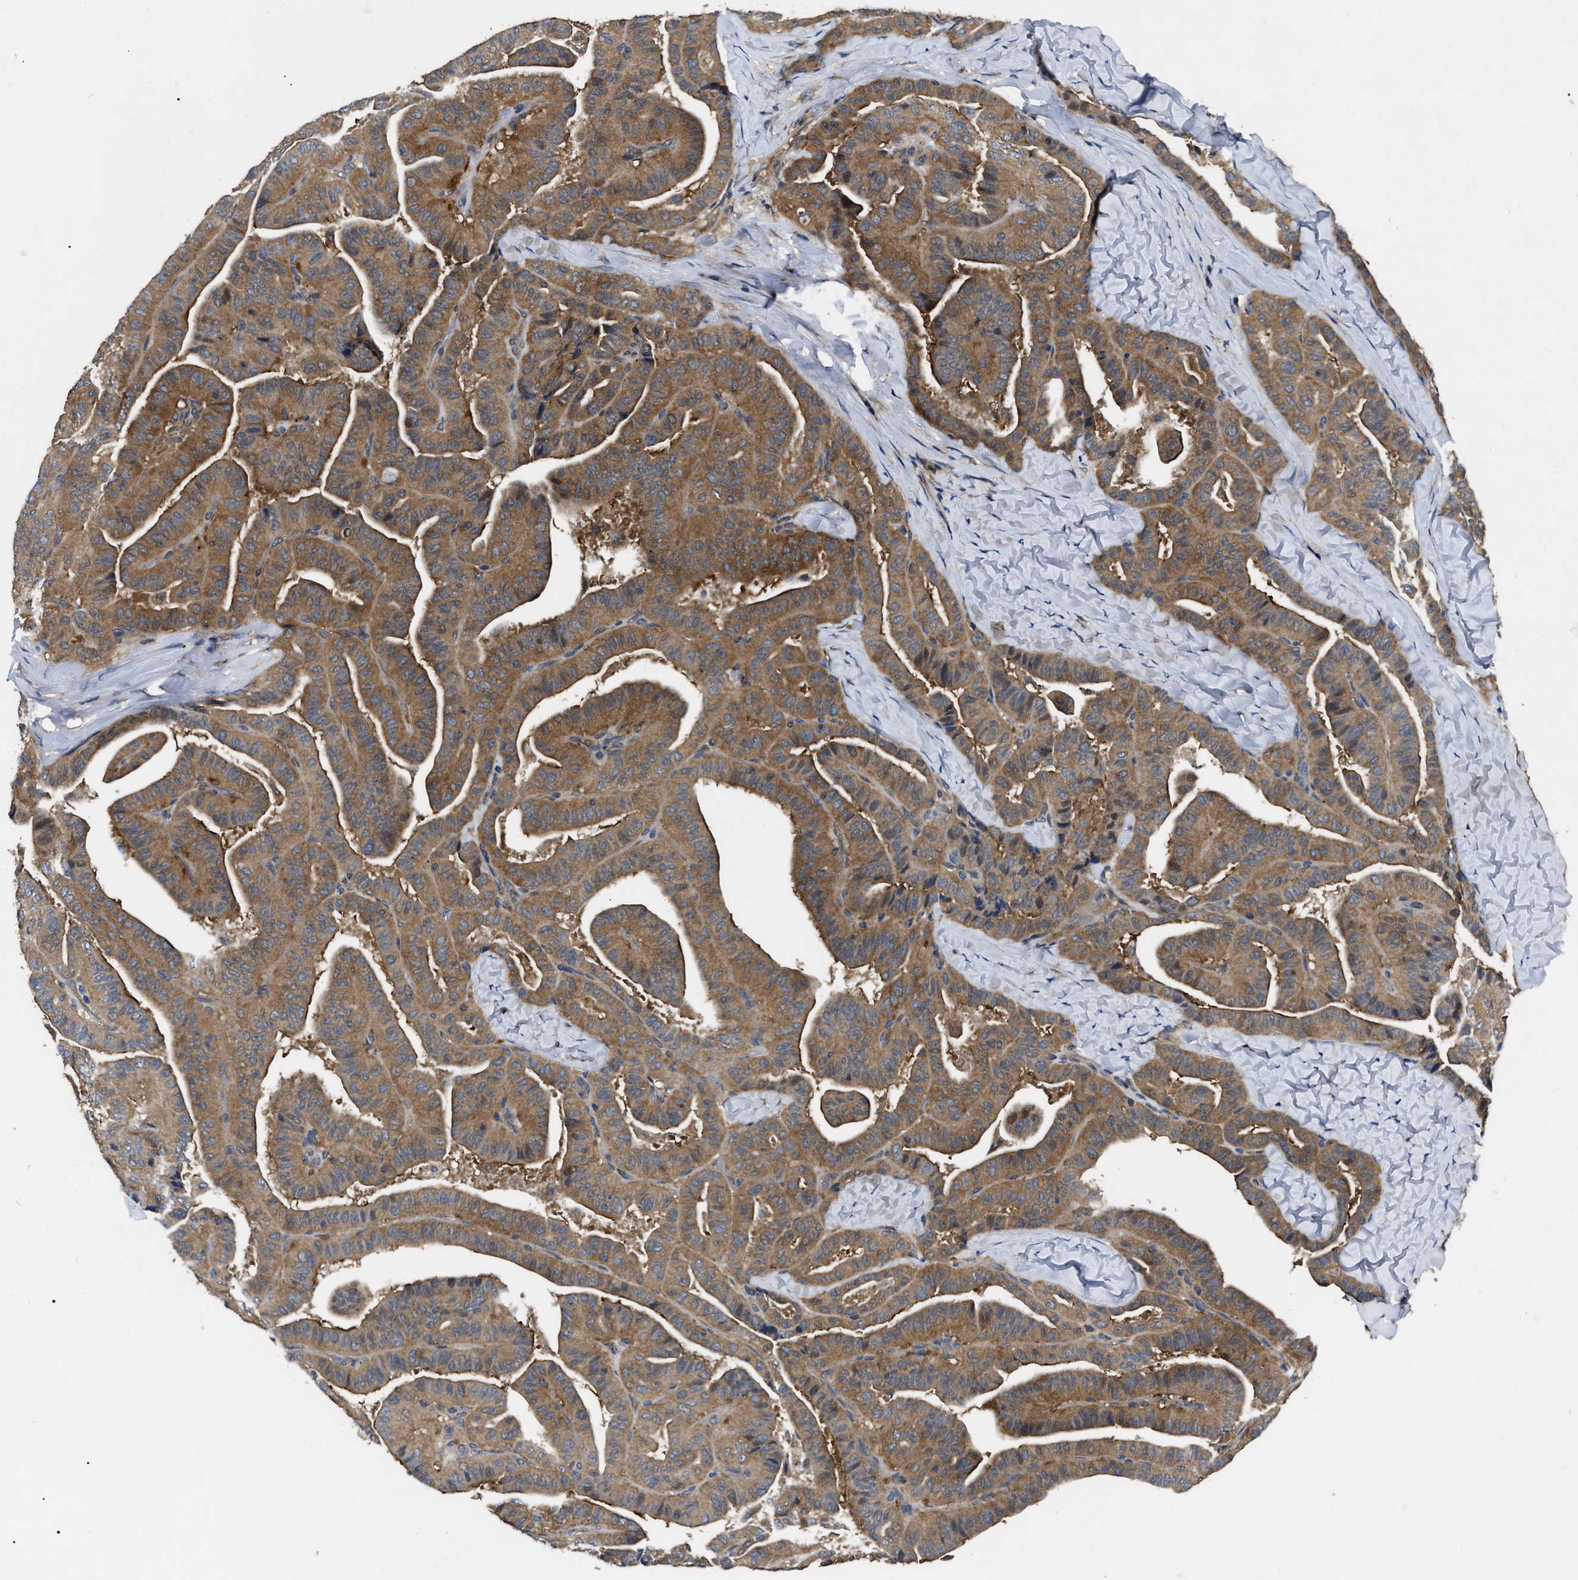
{"staining": {"intensity": "moderate", "quantity": ">75%", "location": "cytoplasmic/membranous"}, "tissue": "thyroid cancer", "cell_type": "Tumor cells", "image_type": "cancer", "snomed": [{"axis": "morphology", "description": "Papillary adenocarcinoma, NOS"}, {"axis": "topography", "description": "Thyroid gland"}], "caption": "Immunohistochemical staining of human papillary adenocarcinoma (thyroid) displays moderate cytoplasmic/membranous protein staining in about >75% of tumor cells.", "gene": "GET4", "patient": {"sex": "male", "age": 77}}